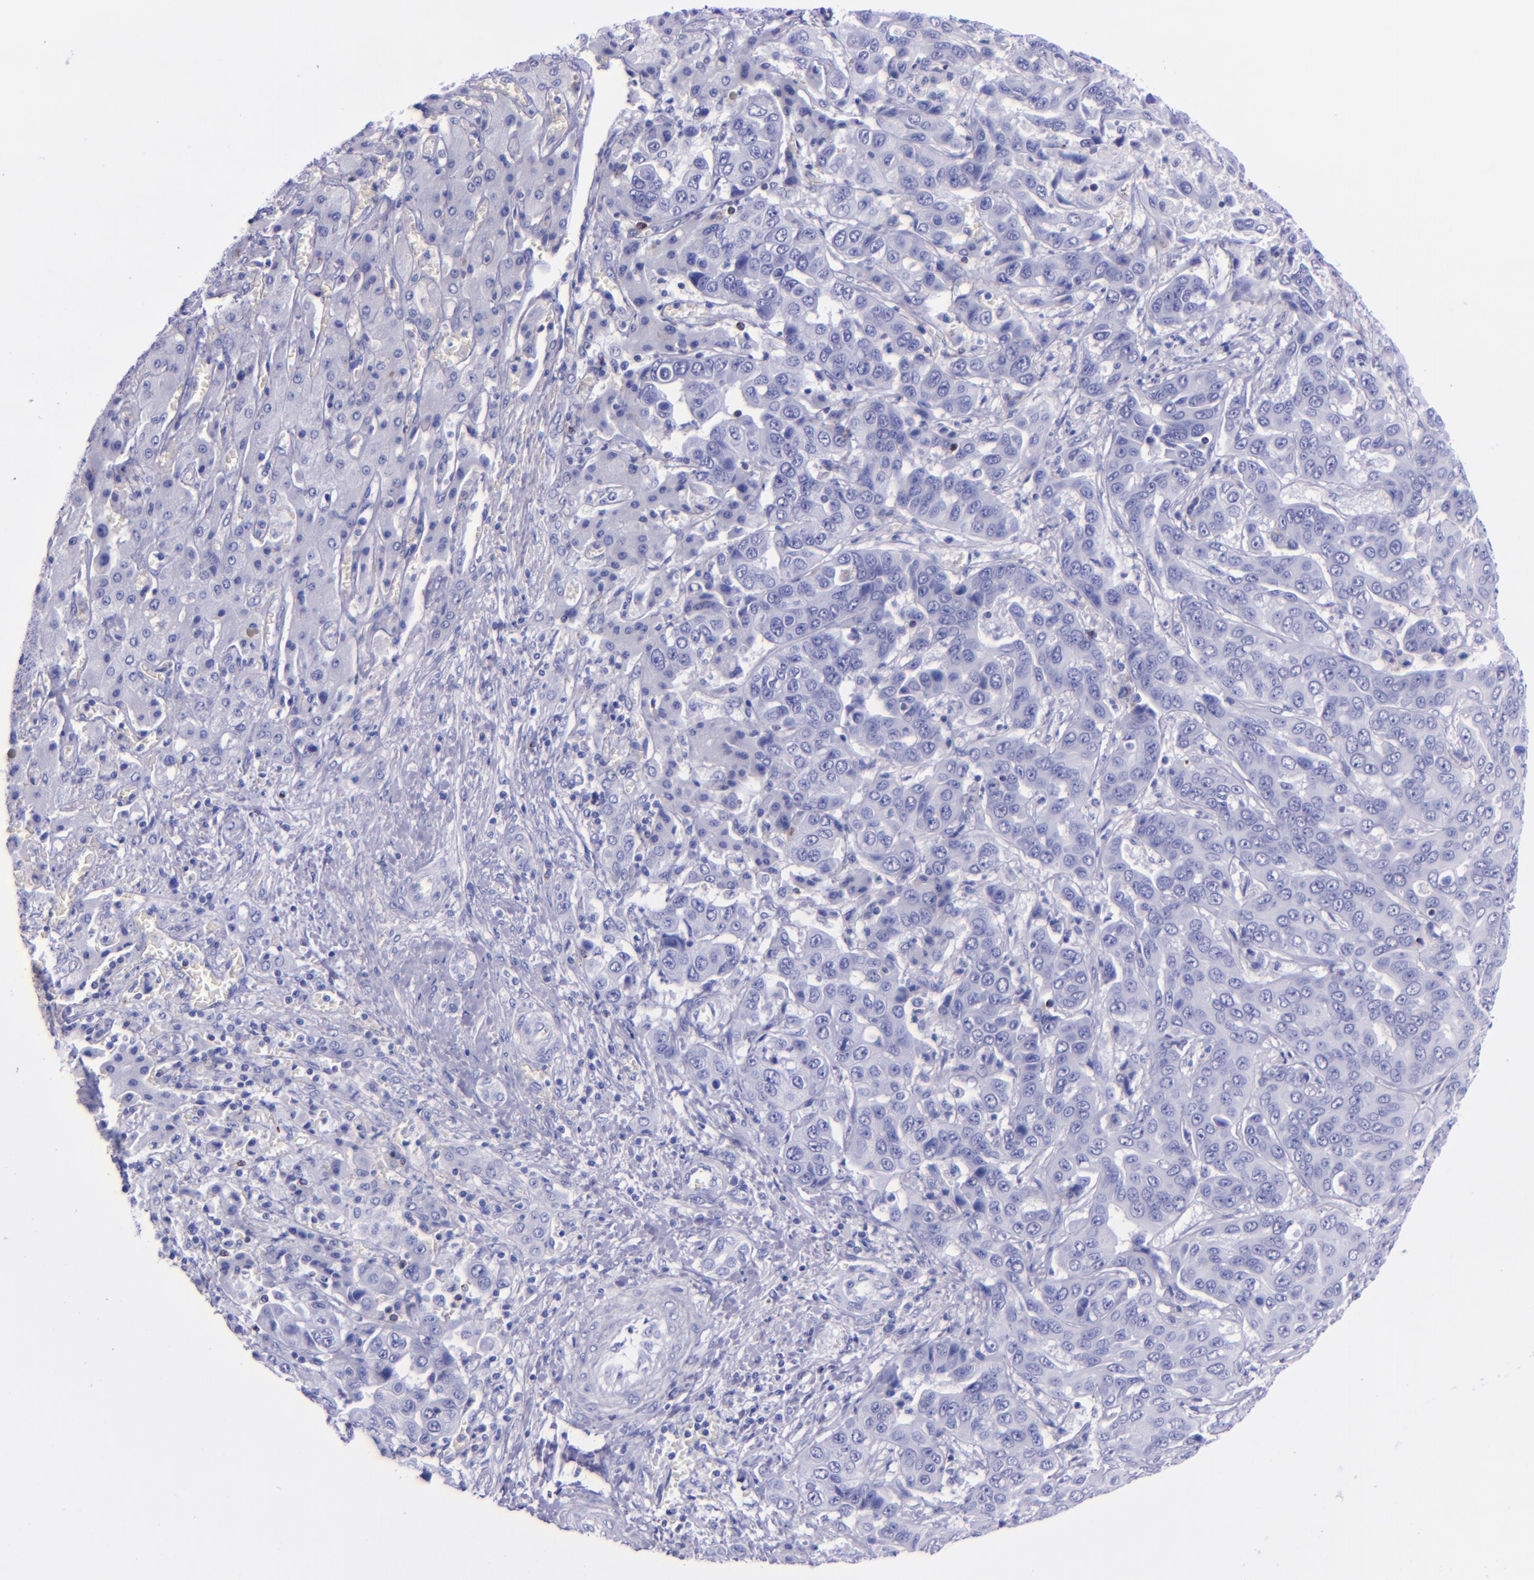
{"staining": {"intensity": "weak", "quantity": "<25%", "location": "cytoplasmic/membranous"}, "tissue": "liver cancer", "cell_type": "Tumor cells", "image_type": "cancer", "snomed": [{"axis": "morphology", "description": "Cholangiocarcinoma"}, {"axis": "topography", "description": "Liver"}], "caption": "Photomicrograph shows no protein positivity in tumor cells of cholangiocarcinoma (liver) tissue.", "gene": "LAG3", "patient": {"sex": "female", "age": 52}}